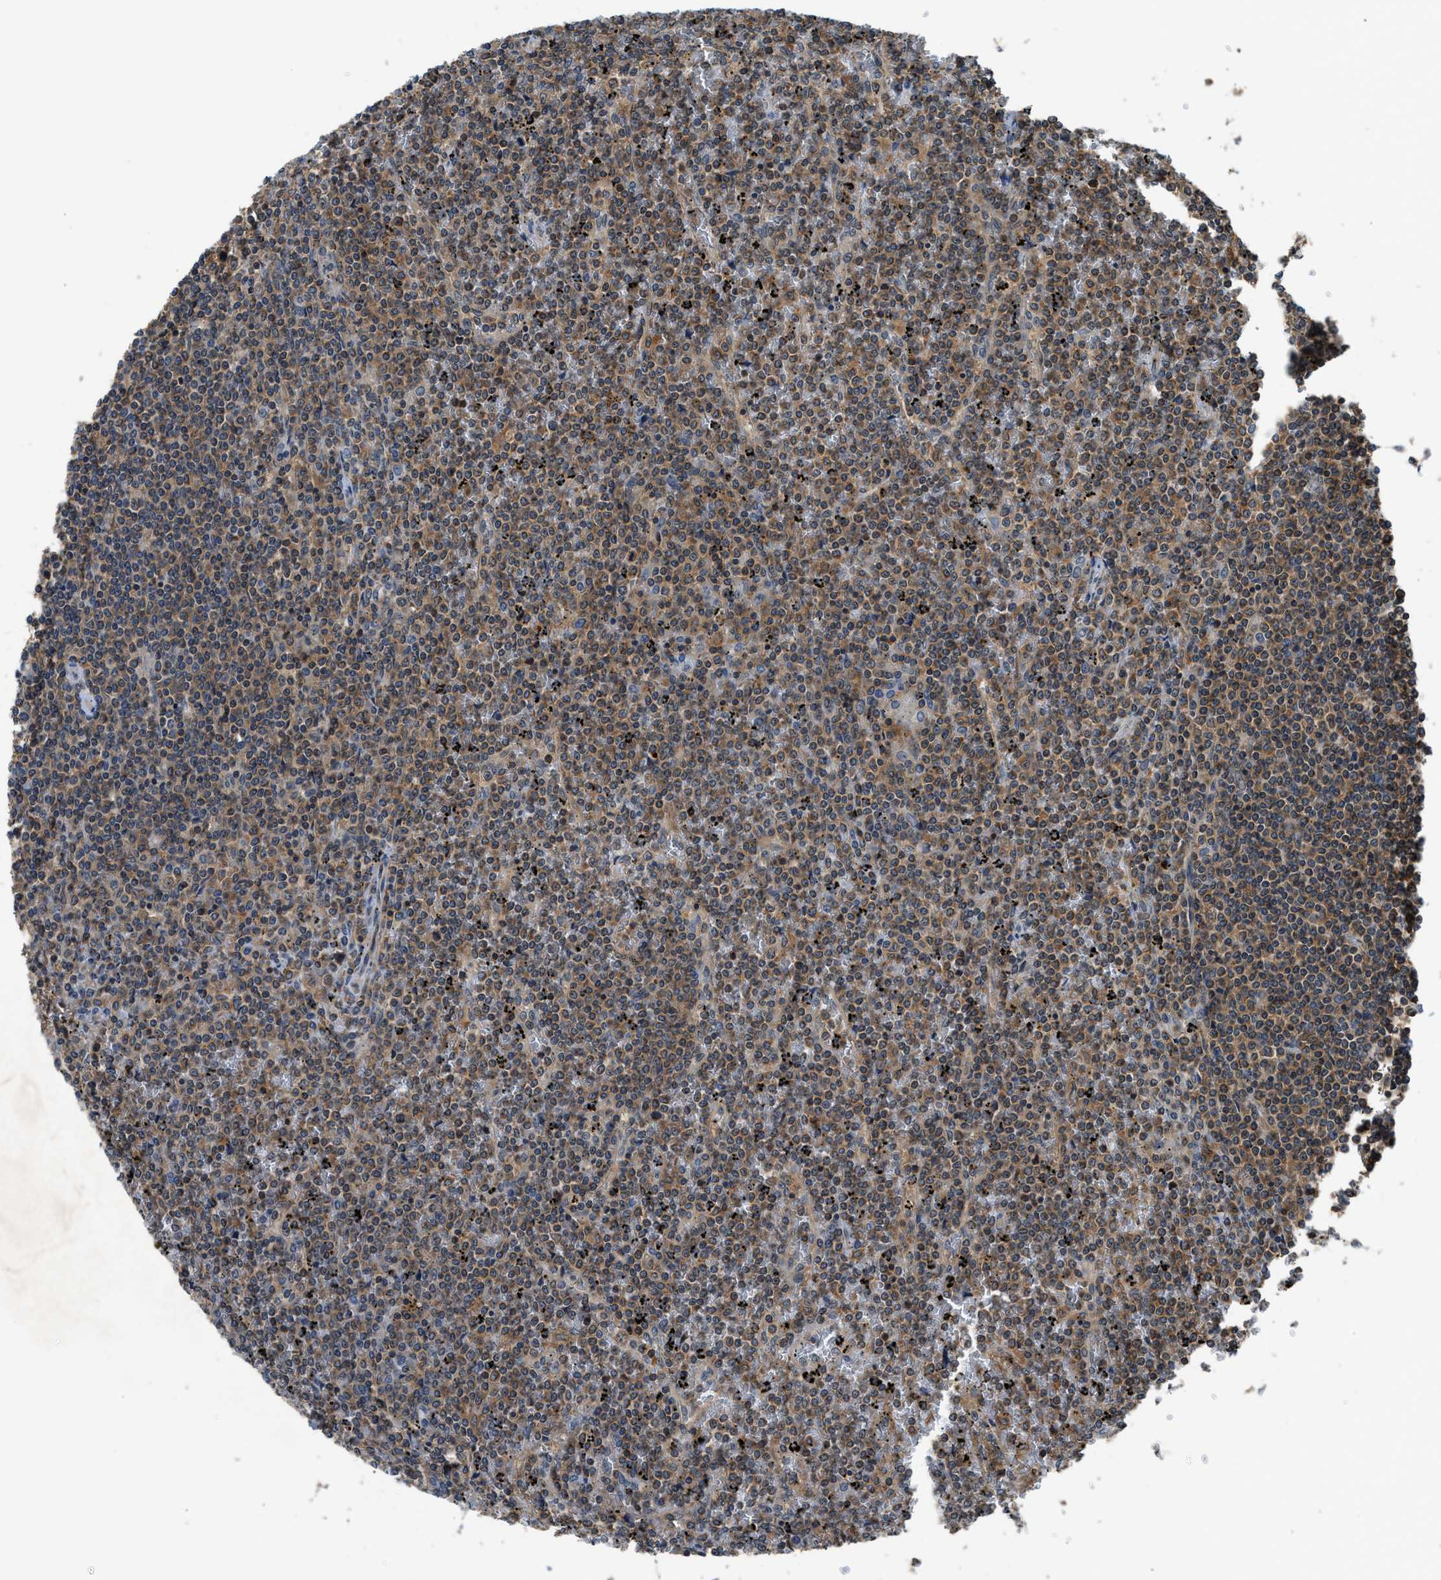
{"staining": {"intensity": "moderate", "quantity": ">75%", "location": "cytoplasmic/membranous"}, "tissue": "lymphoma", "cell_type": "Tumor cells", "image_type": "cancer", "snomed": [{"axis": "morphology", "description": "Malignant lymphoma, non-Hodgkin's type, Low grade"}, {"axis": "topography", "description": "Spleen"}], "caption": "Protein staining by IHC reveals moderate cytoplasmic/membranous positivity in approximately >75% of tumor cells in malignant lymphoma, non-Hodgkin's type (low-grade). Using DAB (3,3'-diaminobenzidine) (brown) and hematoxylin (blue) stains, captured at high magnification using brightfield microscopy.", "gene": "PAFAH2", "patient": {"sex": "female", "age": 19}}